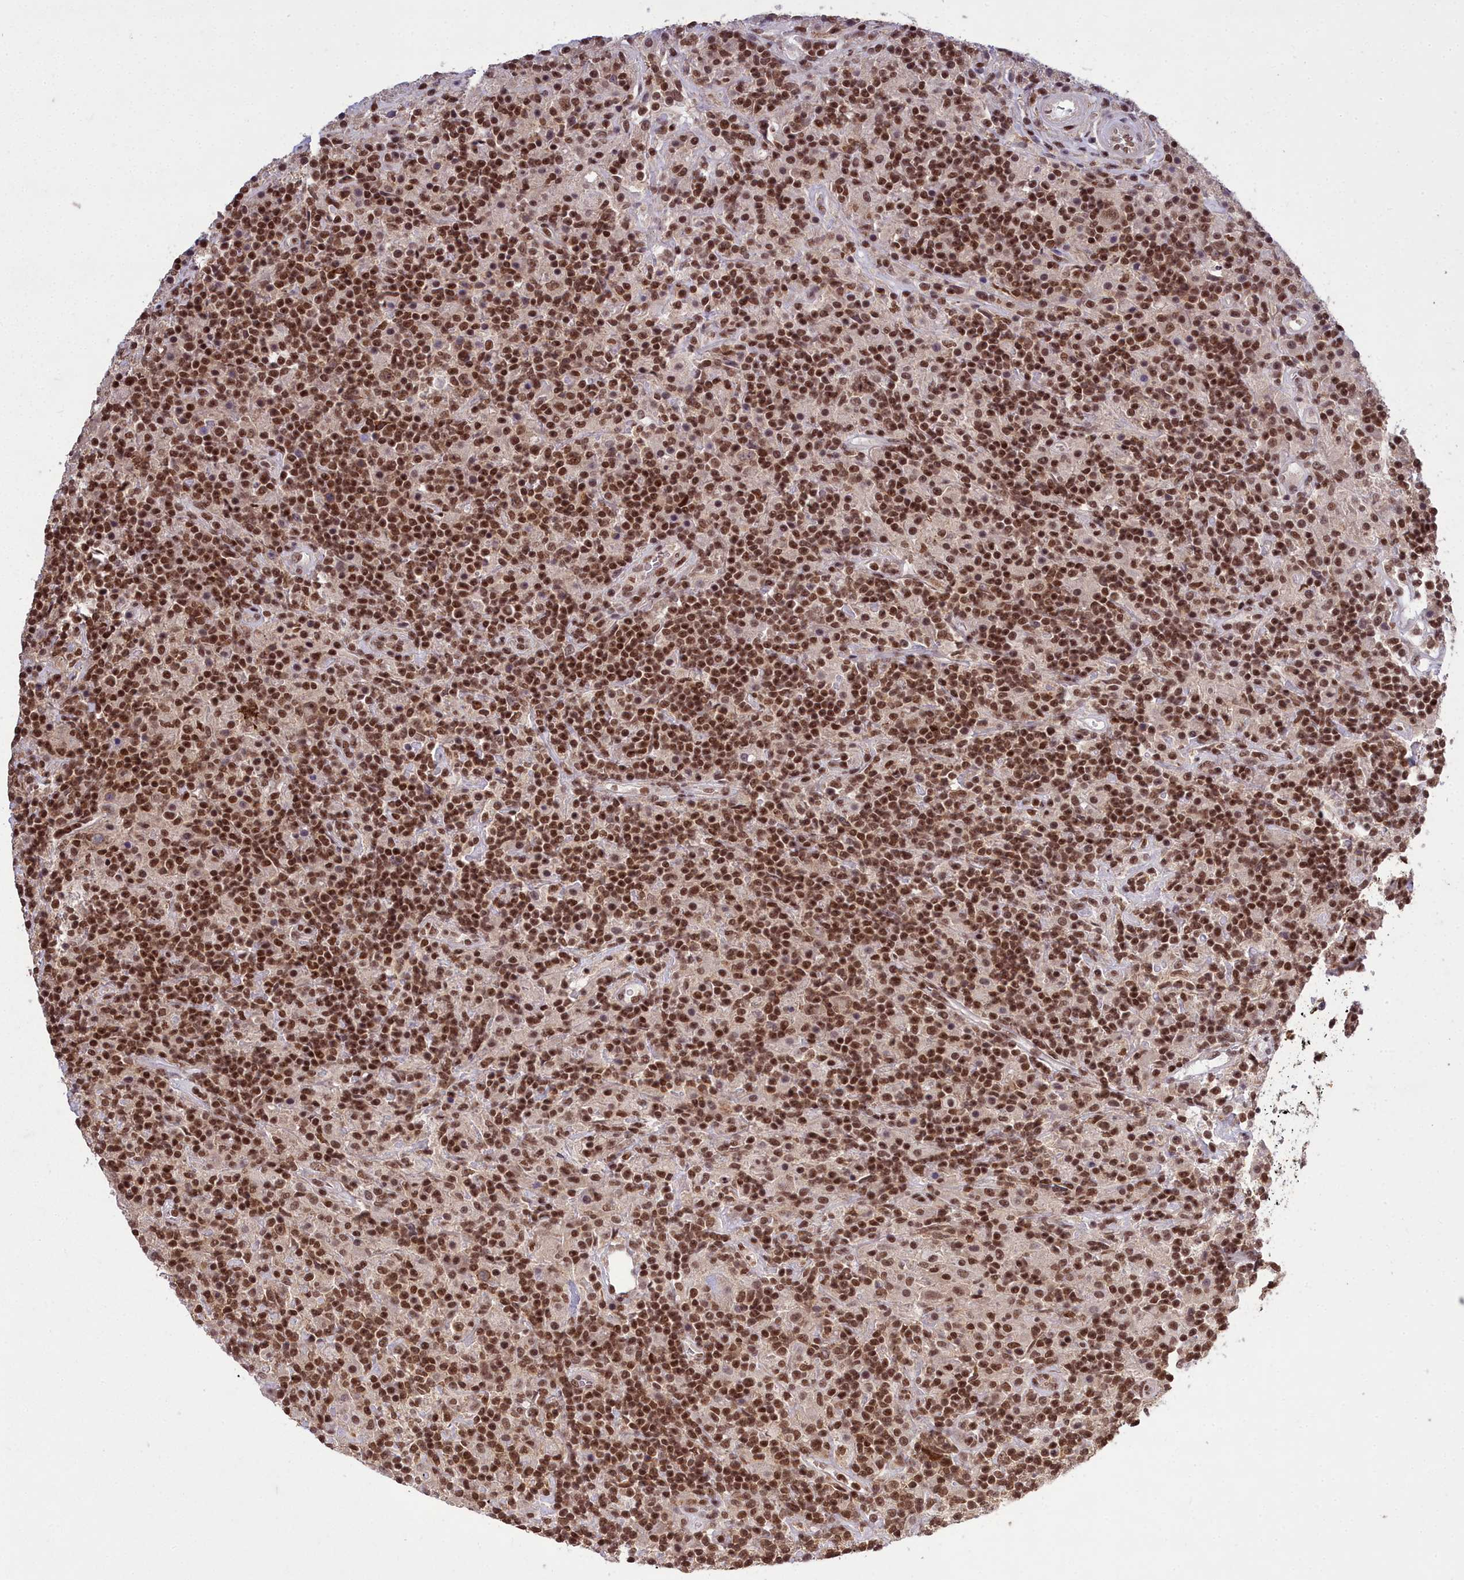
{"staining": {"intensity": "moderate", "quantity": ">75%", "location": "nuclear"}, "tissue": "lymphoma", "cell_type": "Tumor cells", "image_type": "cancer", "snomed": [{"axis": "morphology", "description": "Hodgkin's disease, NOS"}, {"axis": "topography", "description": "Lymph node"}], "caption": "This is an image of IHC staining of Hodgkin's disease, which shows moderate staining in the nuclear of tumor cells.", "gene": "GMEB1", "patient": {"sex": "male", "age": 70}}